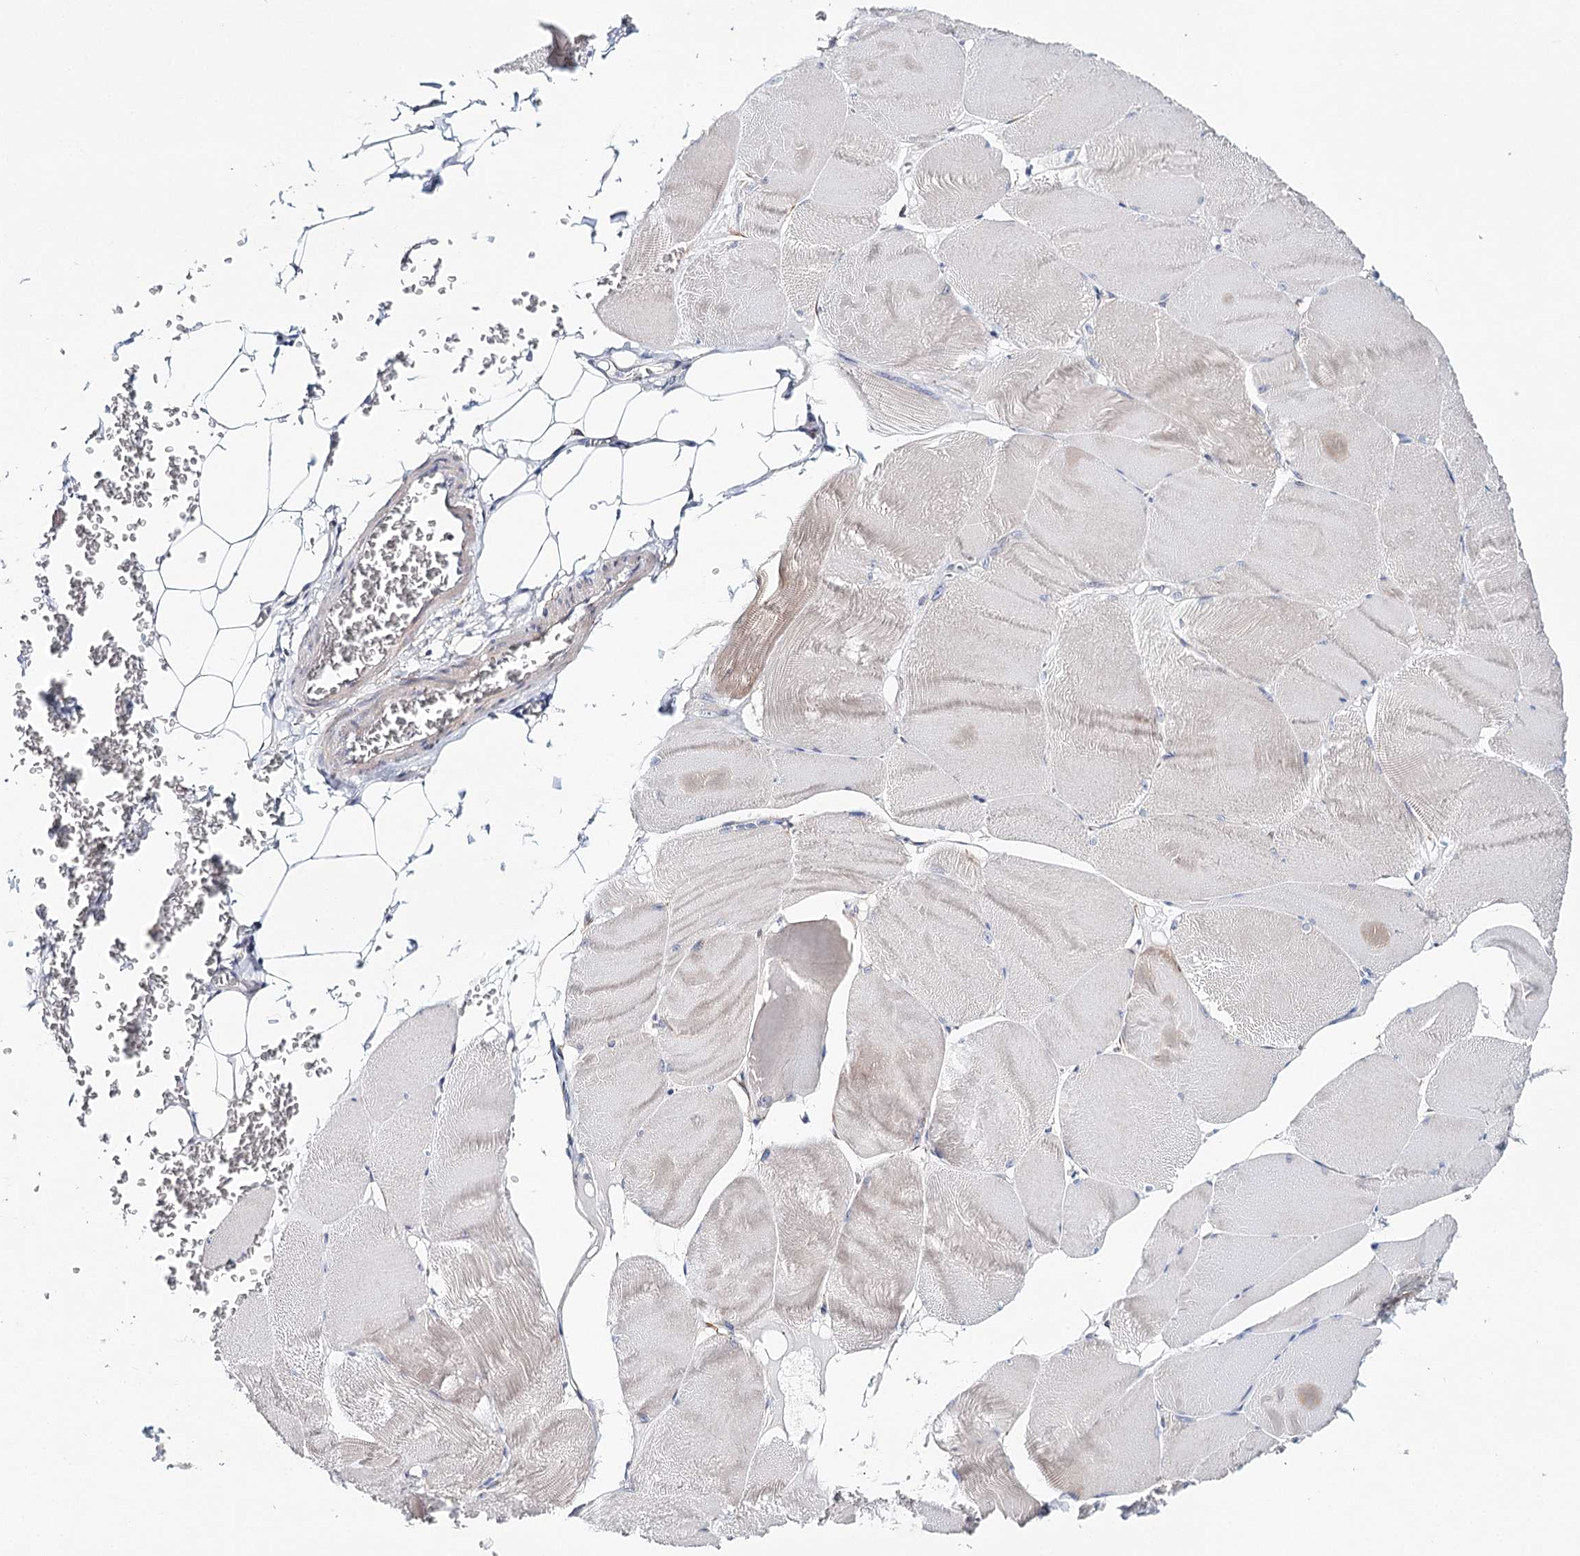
{"staining": {"intensity": "weak", "quantity": "<25%", "location": "cytoplasmic/membranous"}, "tissue": "skeletal muscle", "cell_type": "Myocytes", "image_type": "normal", "snomed": [{"axis": "morphology", "description": "Normal tissue, NOS"}, {"axis": "morphology", "description": "Basal cell carcinoma"}, {"axis": "topography", "description": "Skeletal muscle"}], "caption": "Immunohistochemistry (IHC) micrograph of unremarkable skeletal muscle: skeletal muscle stained with DAB displays no significant protein expression in myocytes.", "gene": "TEX12", "patient": {"sex": "female", "age": 64}}